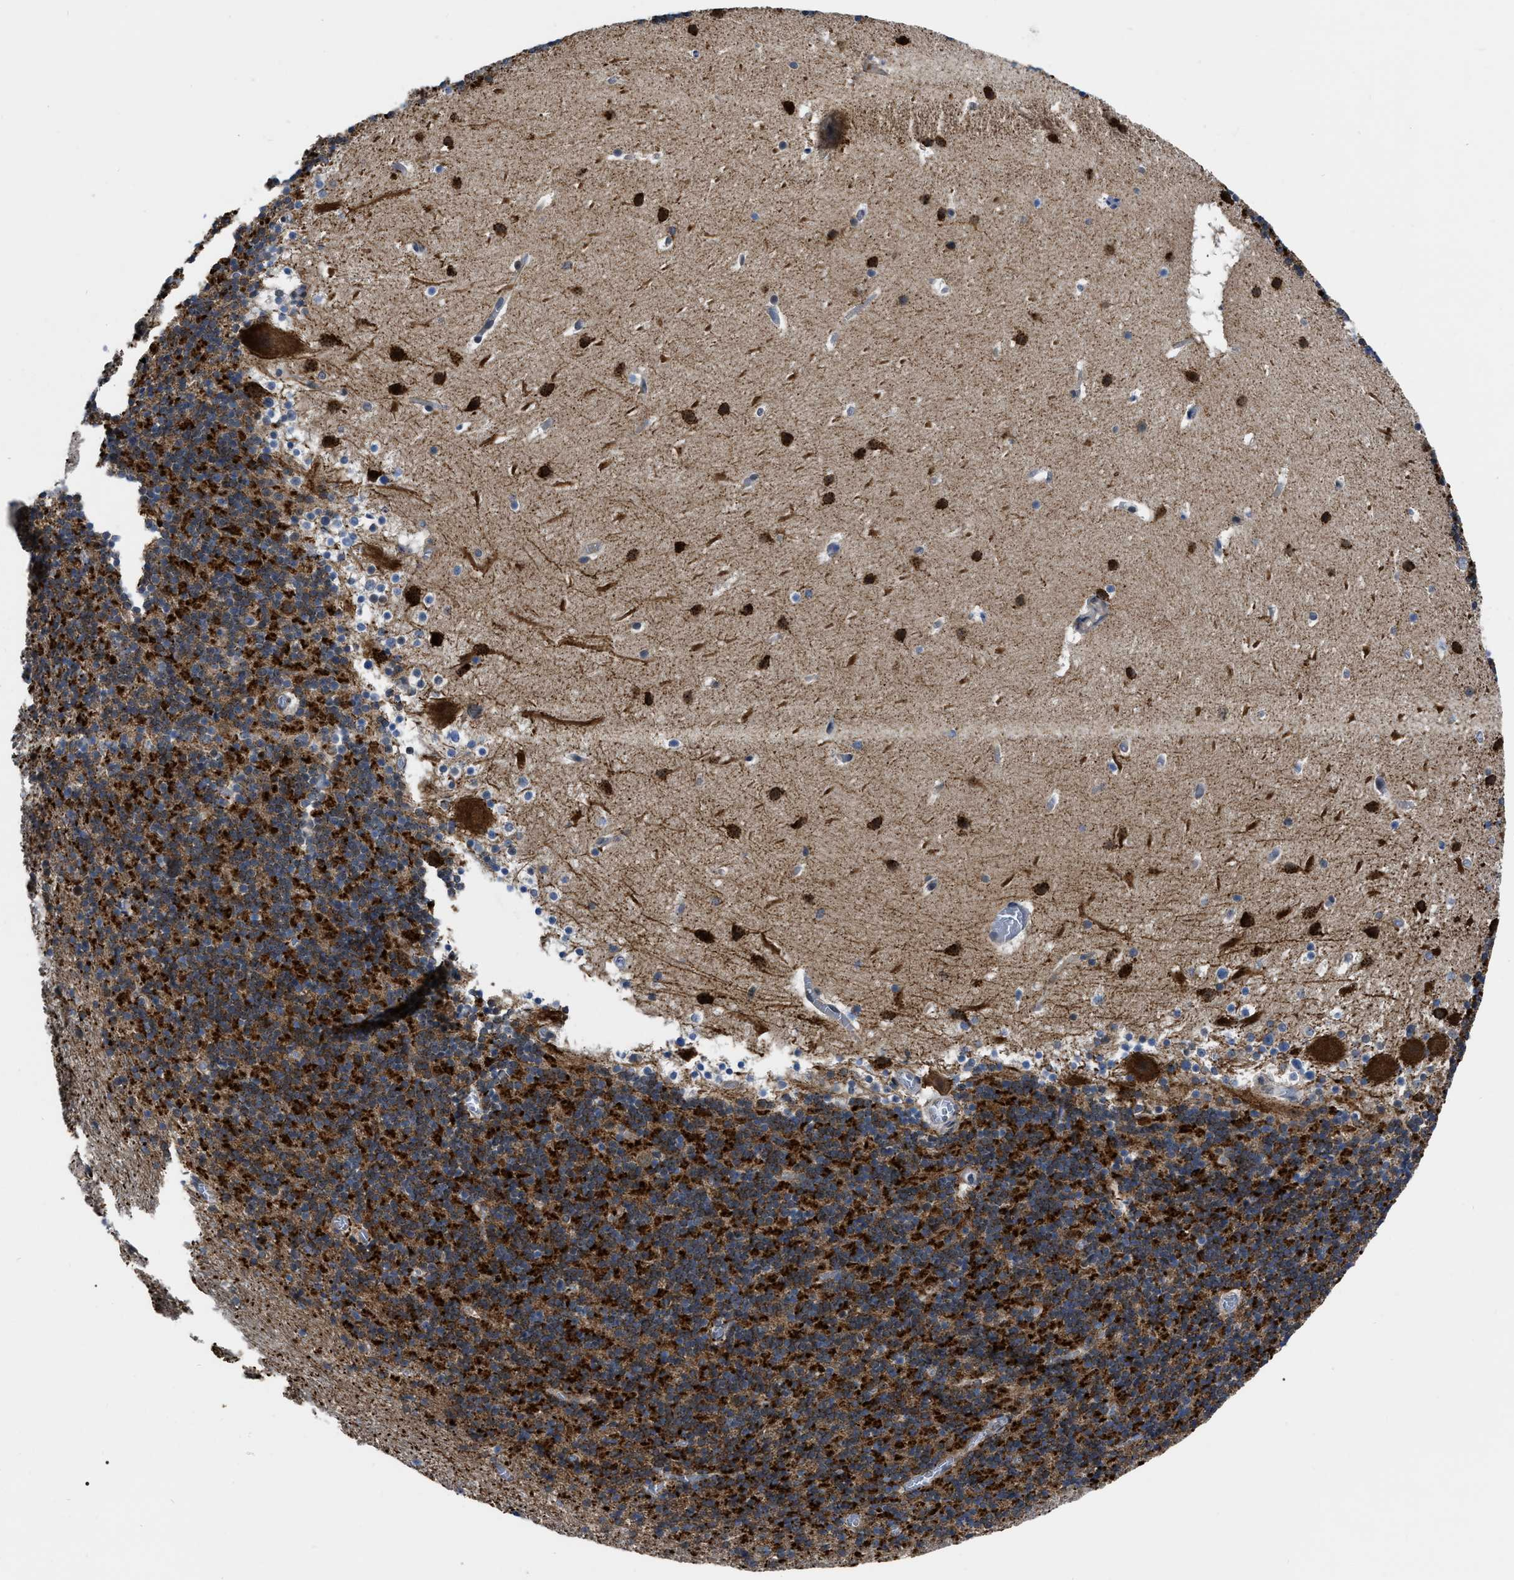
{"staining": {"intensity": "strong", "quantity": ">75%", "location": "cytoplasmic/membranous"}, "tissue": "cerebellum", "cell_type": "Cells in granular layer", "image_type": "normal", "snomed": [{"axis": "morphology", "description": "Normal tissue, NOS"}, {"axis": "topography", "description": "Cerebellum"}], "caption": "Cerebellum stained with a brown dye reveals strong cytoplasmic/membranous positive staining in approximately >75% of cells in granular layer.", "gene": "GET4", "patient": {"sex": "male", "age": 45}}